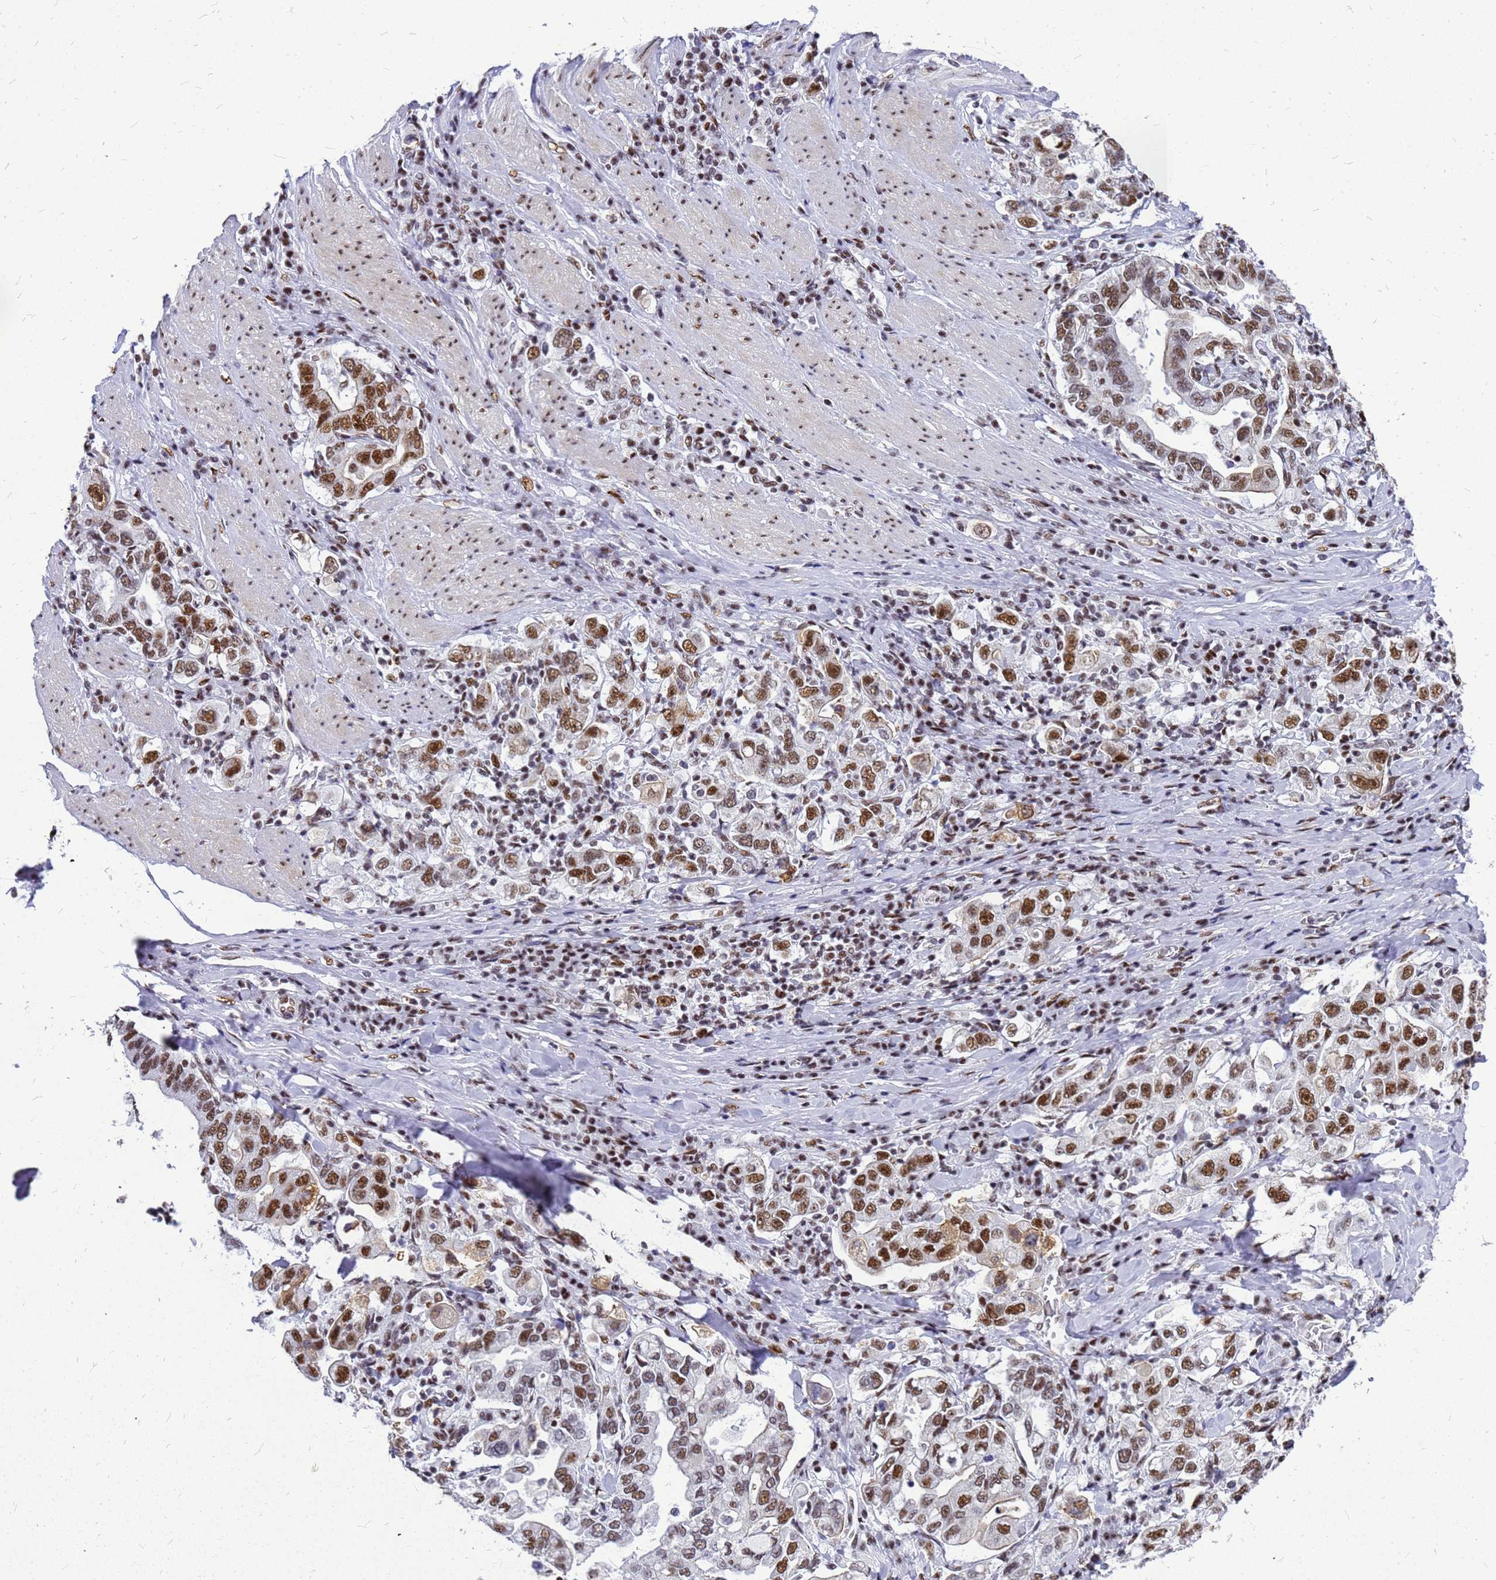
{"staining": {"intensity": "moderate", "quantity": ">75%", "location": "nuclear"}, "tissue": "stomach cancer", "cell_type": "Tumor cells", "image_type": "cancer", "snomed": [{"axis": "morphology", "description": "Adenocarcinoma, NOS"}, {"axis": "topography", "description": "Stomach, upper"}], "caption": "Protein expression by immunohistochemistry displays moderate nuclear positivity in about >75% of tumor cells in stomach cancer. Using DAB (brown) and hematoxylin (blue) stains, captured at high magnification using brightfield microscopy.", "gene": "SART3", "patient": {"sex": "male", "age": 62}}